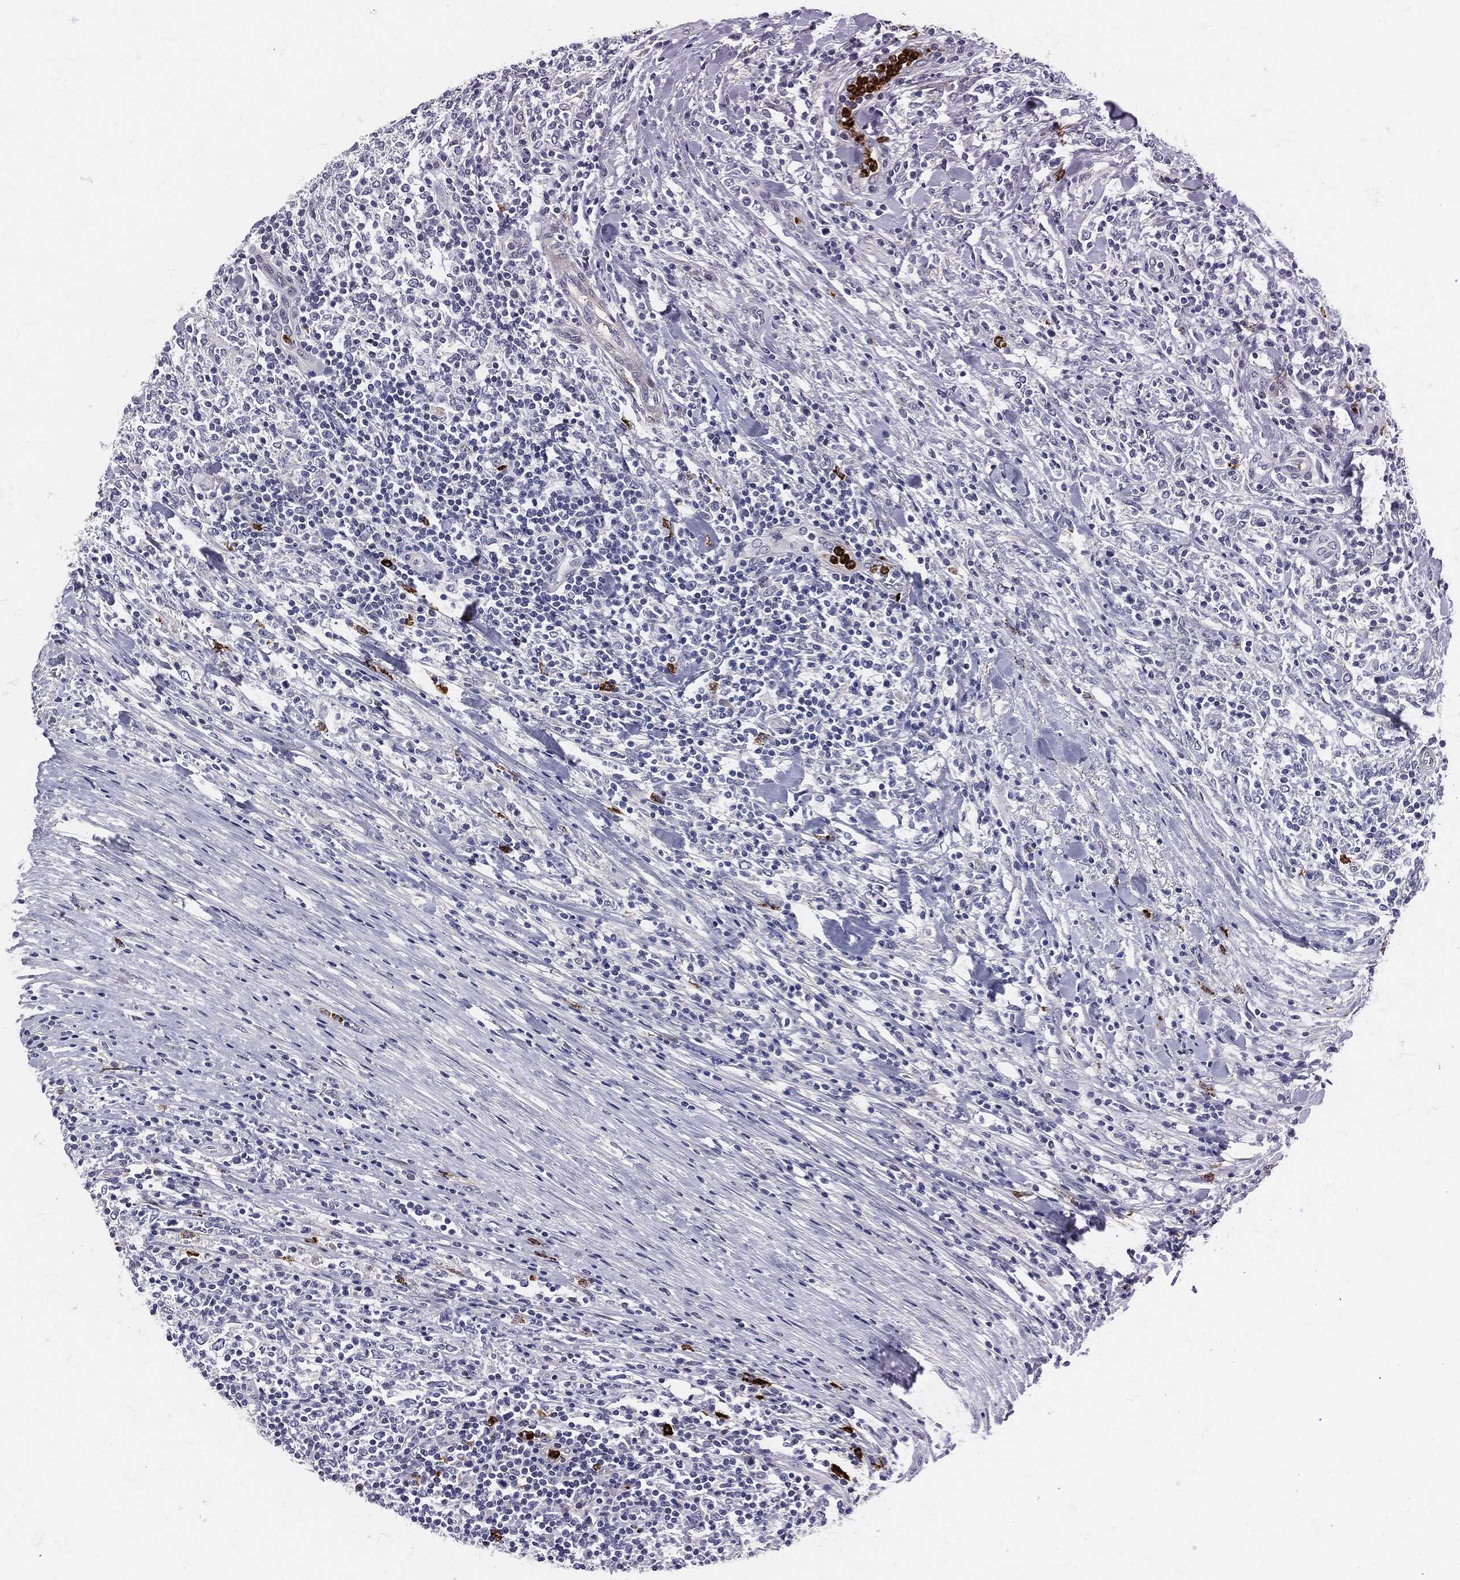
{"staining": {"intensity": "negative", "quantity": "none", "location": "none"}, "tissue": "lymphoma", "cell_type": "Tumor cells", "image_type": "cancer", "snomed": [{"axis": "morphology", "description": "Malignant lymphoma, non-Hodgkin's type, High grade"}, {"axis": "topography", "description": "Lymph node"}], "caption": "IHC micrograph of high-grade malignant lymphoma, non-Hodgkin's type stained for a protein (brown), which exhibits no positivity in tumor cells. (IHC, brightfield microscopy, high magnification).", "gene": "MPO", "patient": {"sex": "female", "age": 84}}